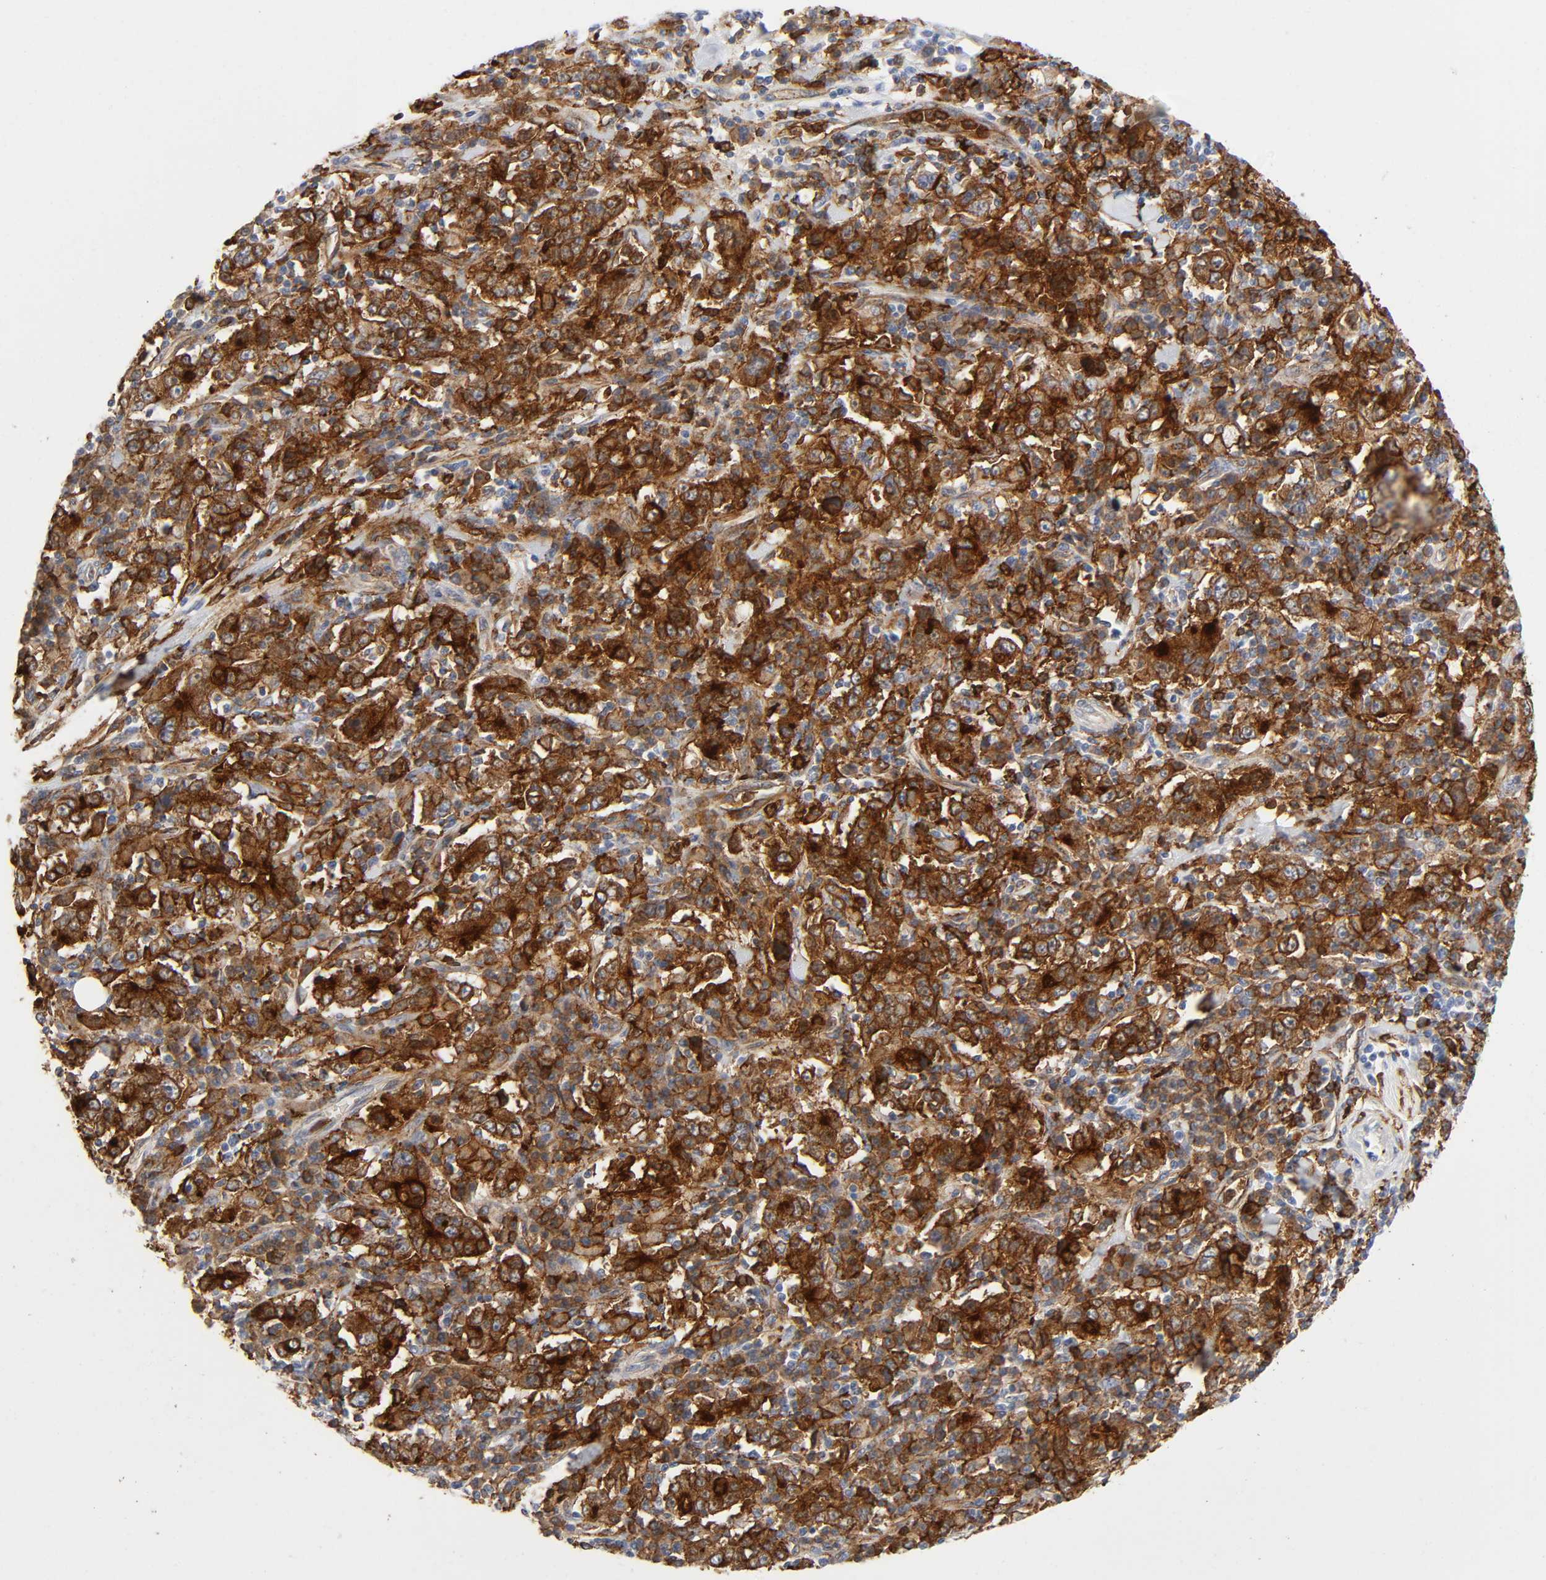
{"staining": {"intensity": "strong", "quantity": ">75%", "location": "cytoplasmic/membranous"}, "tissue": "stomach cancer", "cell_type": "Tumor cells", "image_type": "cancer", "snomed": [{"axis": "morphology", "description": "Normal tissue, NOS"}, {"axis": "morphology", "description": "Adenocarcinoma, NOS"}, {"axis": "topography", "description": "Stomach, upper"}, {"axis": "topography", "description": "Stomach"}], "caption": "Strong cytoplasmic/membranous expression for a protein is seen in approximately >75% of tumor cells of adenocarcinoma (stomach) using IHC.", "gene": "LYN", "patient": {"sex": "male", "age": 59}}